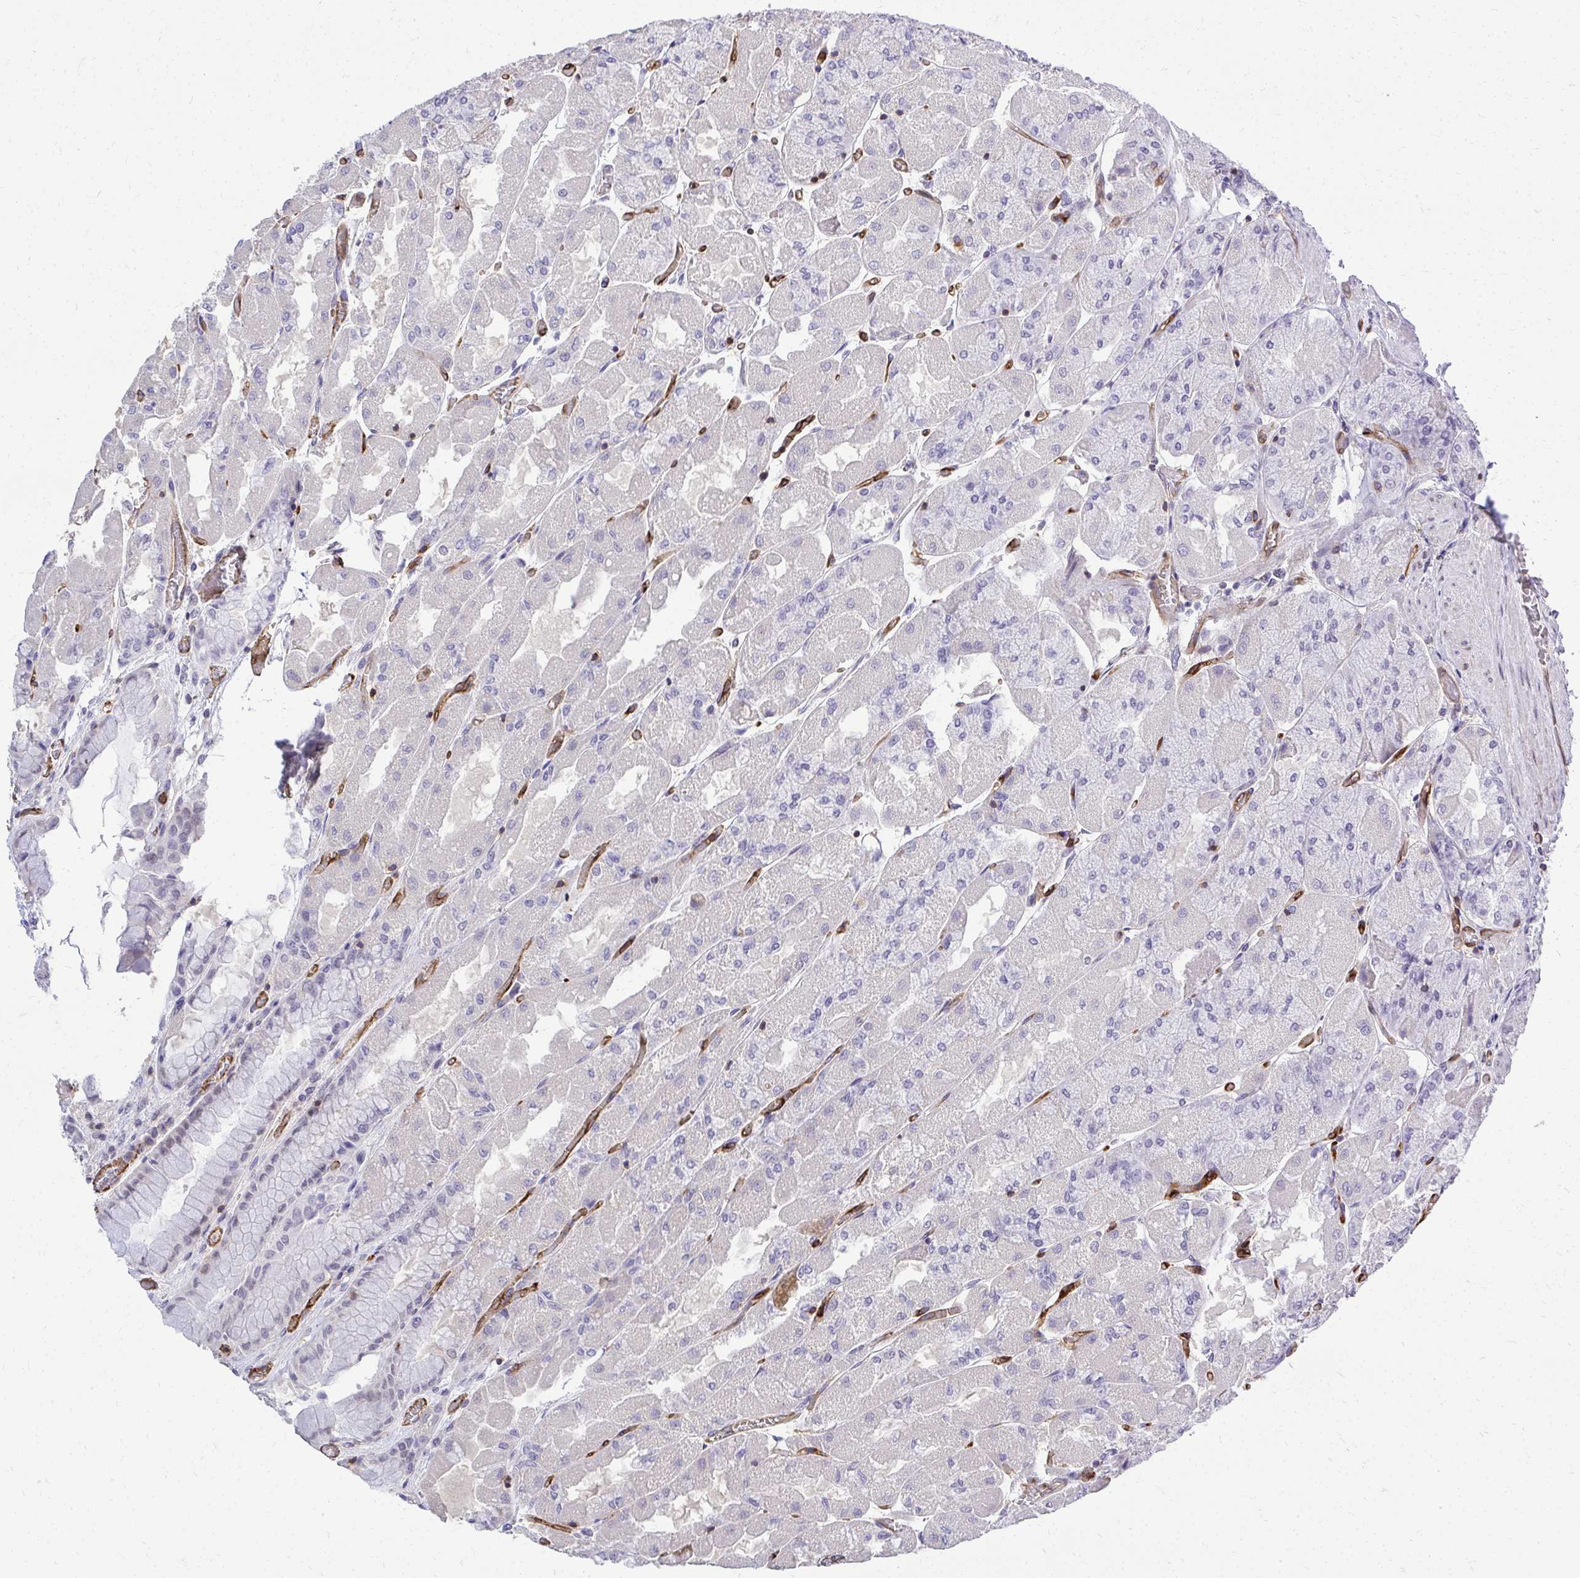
{"staining": {"intensity": "negative", "quantity": "none", "location": "none"}, "tissue": "stomach", "cell_type": "Glandular cells", "image_type": "normal", "snomed": [{"axis": "morphology", "description": "Normal tissue, NOS"}, {"axis": "topography", "description": "Stomach"}], "caption": "IHC photomicrograph of normal stomach stained for a protein (brown), which reveals no expression in glandular cells.", "gene": "FOXN3", "patient": {"sex": "female", "age": 61}}